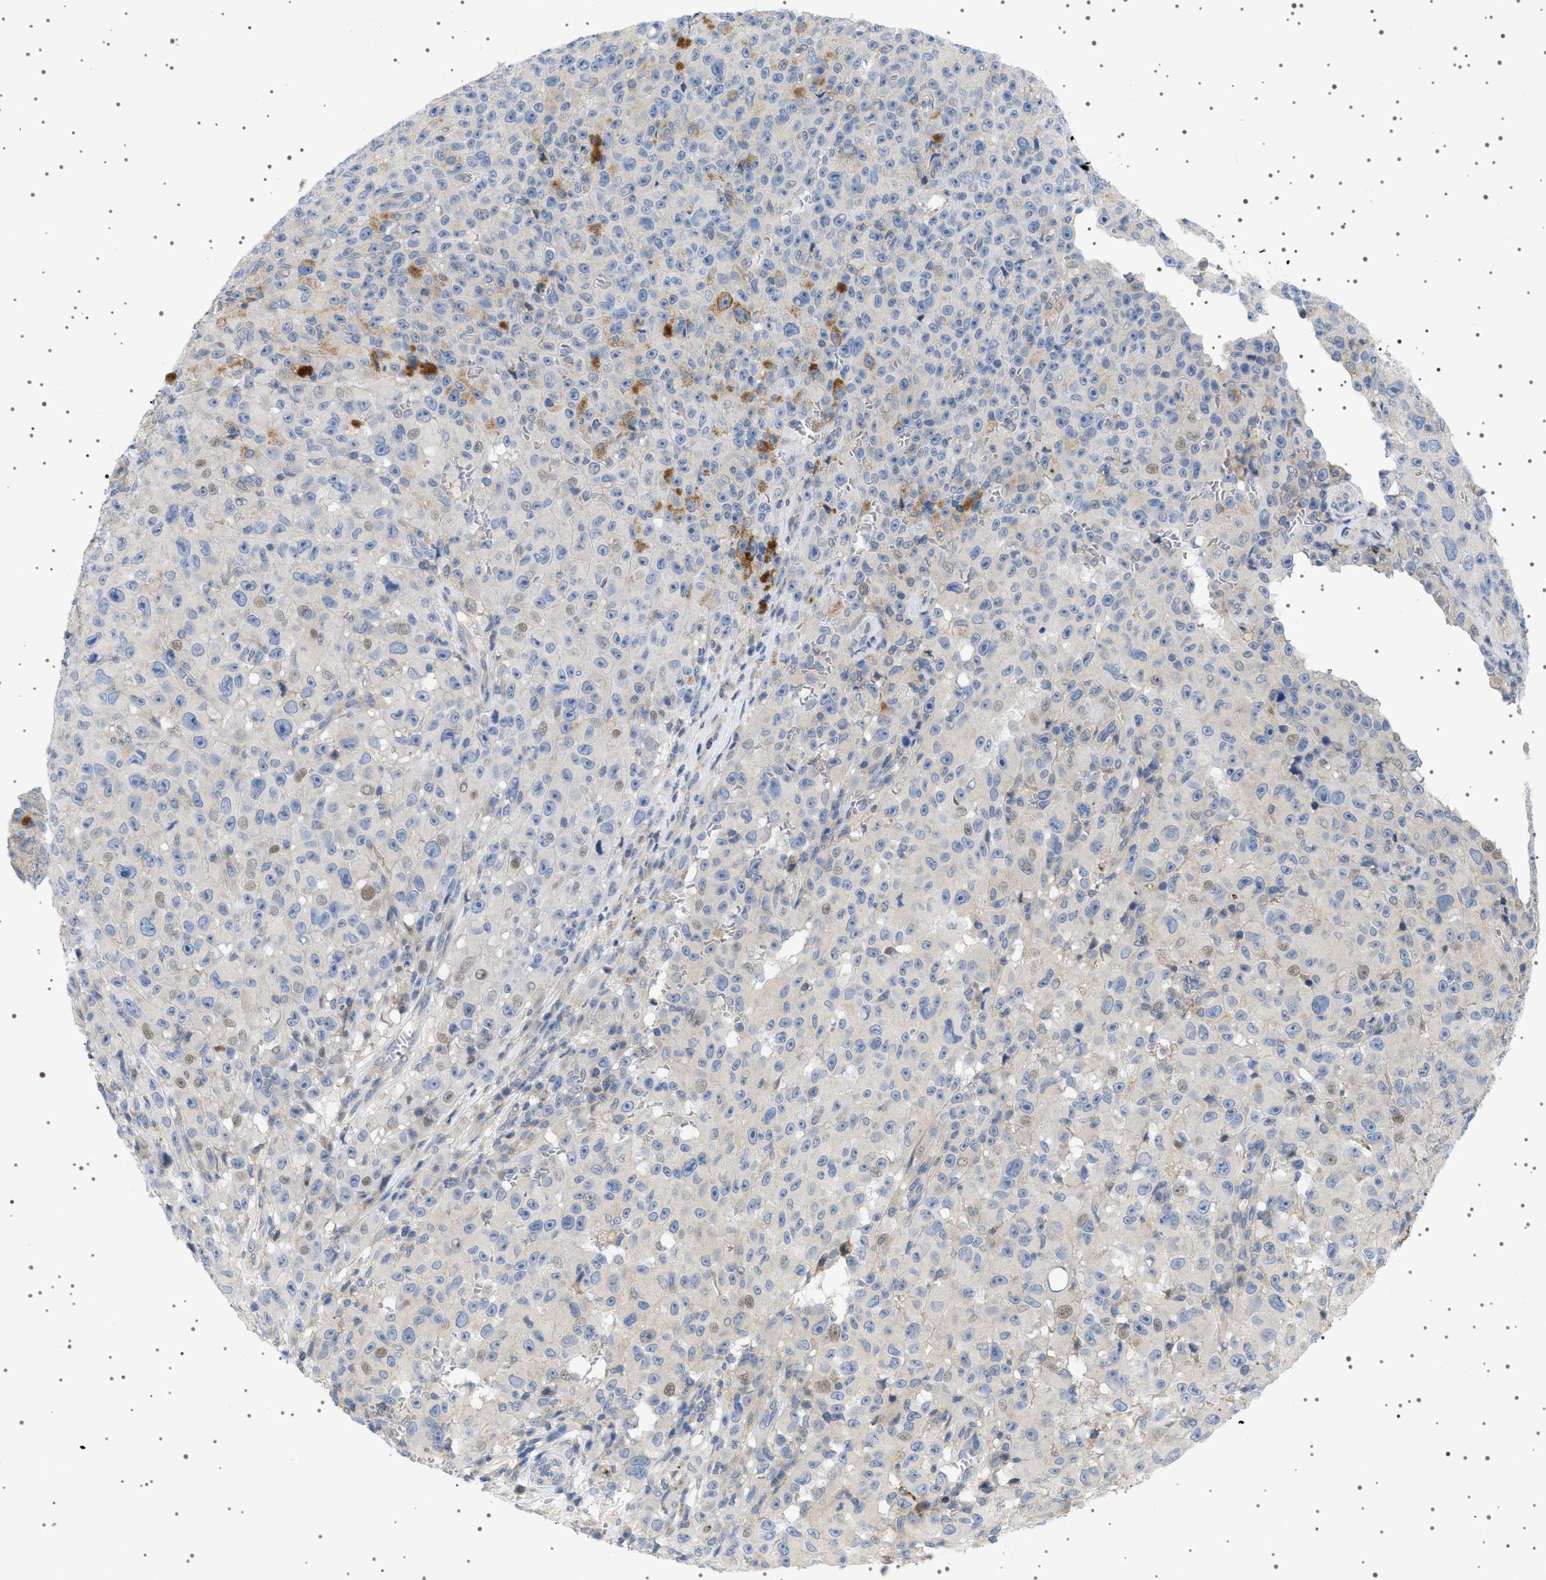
{"staining": {"intensity": "negative", "quantity": "none", "location": "none"}, "tissue": "melanoma", "cell_type": "Tumor cells", "image_type": "cancer", "snomed": [{"axis": "morphology", "description": "Malignant melanoma, NOS"}, {"axis": "topography", "description": "Skin"}], "caption": "Immunohistochemical staining of melanoma exhibits no significant expression in tumor cells.", "gene": "ADCY10", "patient": {"sex": "female", "age": 82}}